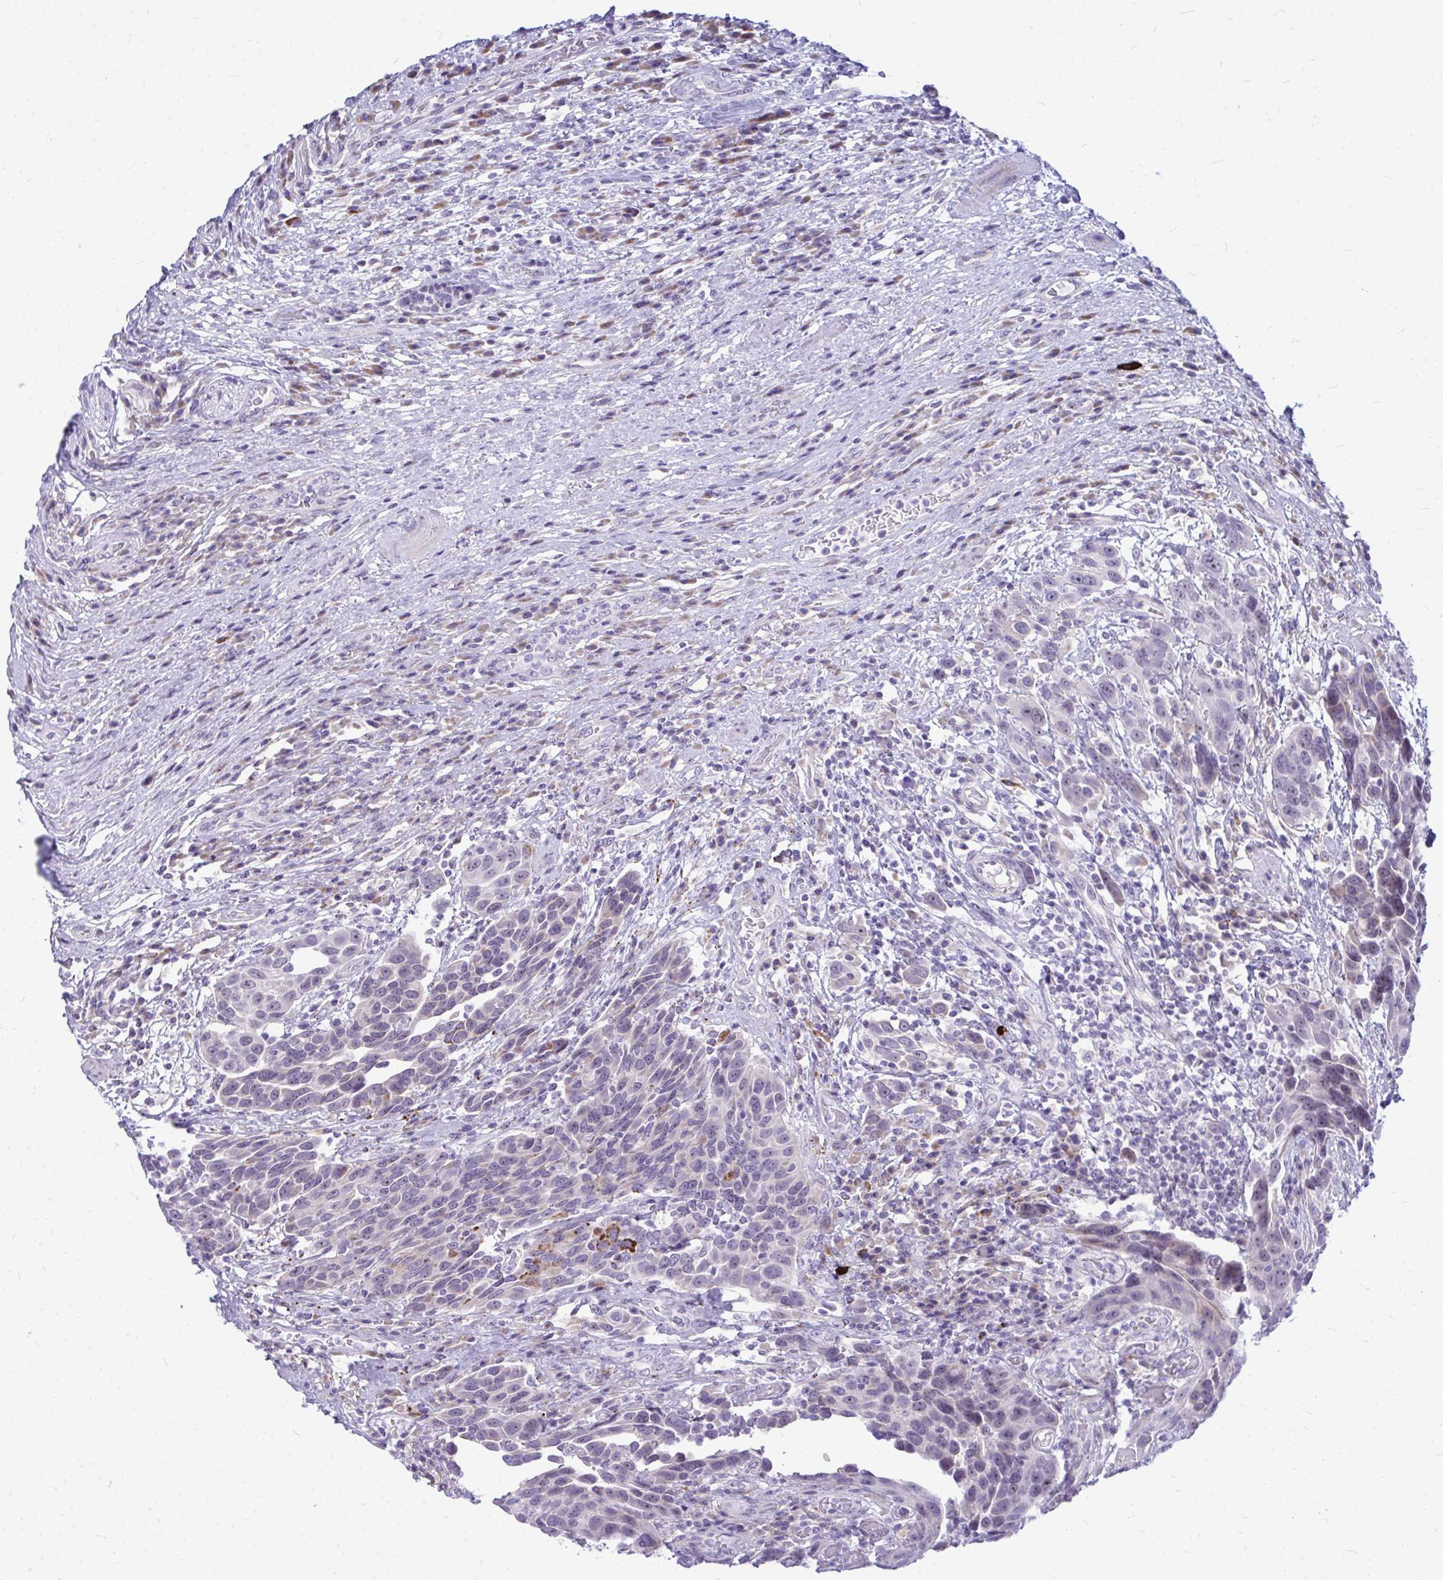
{"staining": {"intensity": "strong", "quantity": "<25%", "location": "cytoplasmic/membranous"}, "tissue": "urothelial cancer", "cell_type": "Tumor cells", "image_type": "cancer", "snomed": [{"axis": "morphology", "description": "Urothelial carcinoma, High grade"}, {"axis": "topography", "description": "Urinary bladder"}], "caption": "Approximately <25% of tumor cells in human urothelial cancer display strong cytoplasmic/membranous protein expression as visualized by brown immunohistochemical staining.", "gene": "ZSCAN25", "patient": {"sex": "female", "age": 70}}